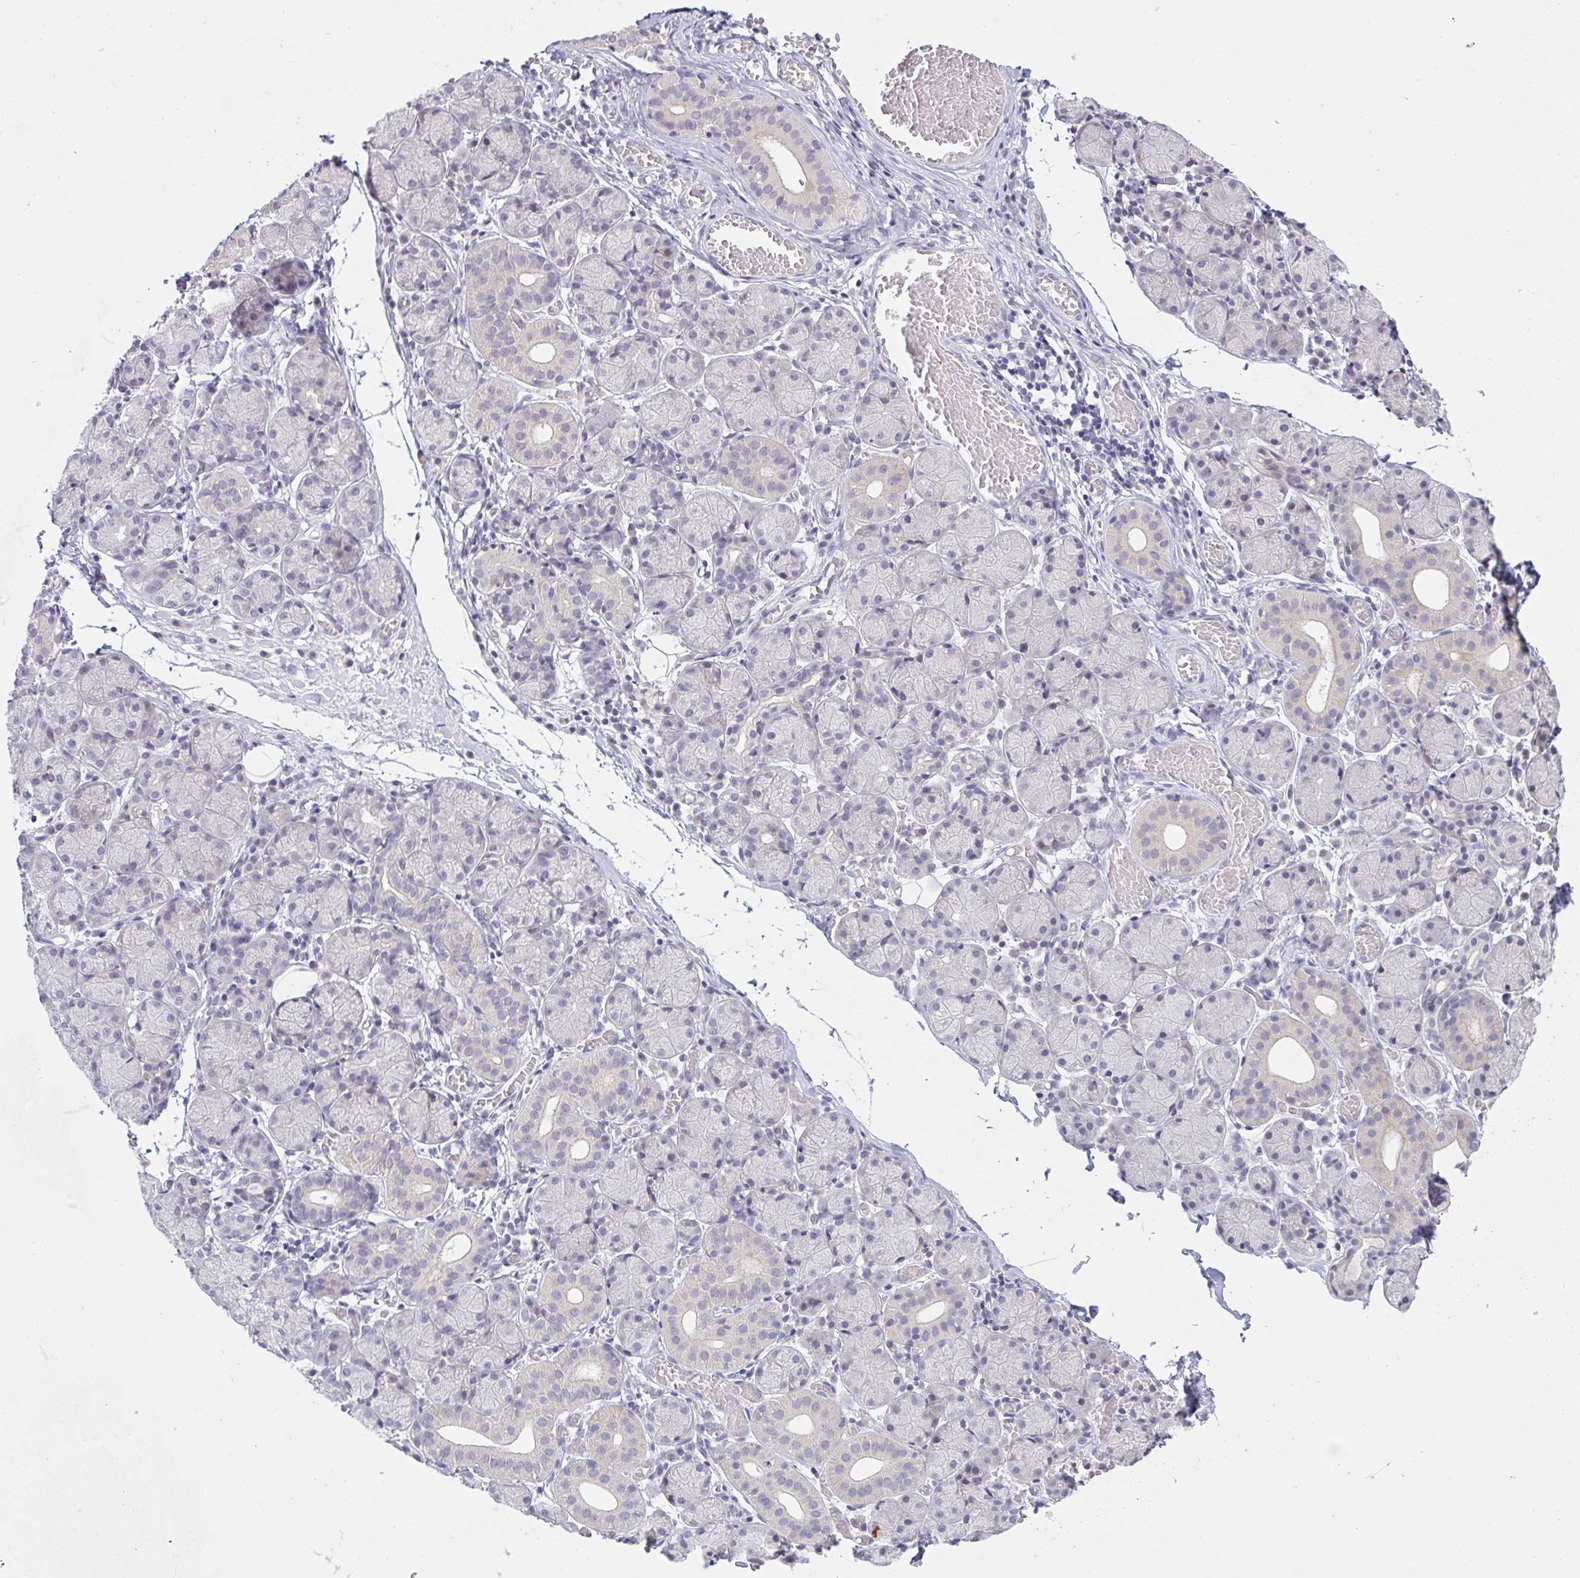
{"staining": {"intensity": "negative", "quantity": "none", "location": "none"}, "tissue": "salivary gland", "cell_type": "Glandular cells", "image_type": "normal", "snomed": [{"axis": "morphology", "description": "Normal tissue, NOS"}, {"axis": "topography", "description": "Salivary gland"}], "caption": "Immunohistochemistry photomicrograph of normal salivary gland: human salivary gland stained with DAB (3,3'-diaminobenzidine) displays no significant protein expression in glandular cells. Brightfield microscopy of IHC stained with DAB (brown) and hematoxylin (blue), captured at high magnification.", "gene": "CACNA1S", "patient": {"sex": "female", "age": 24}}